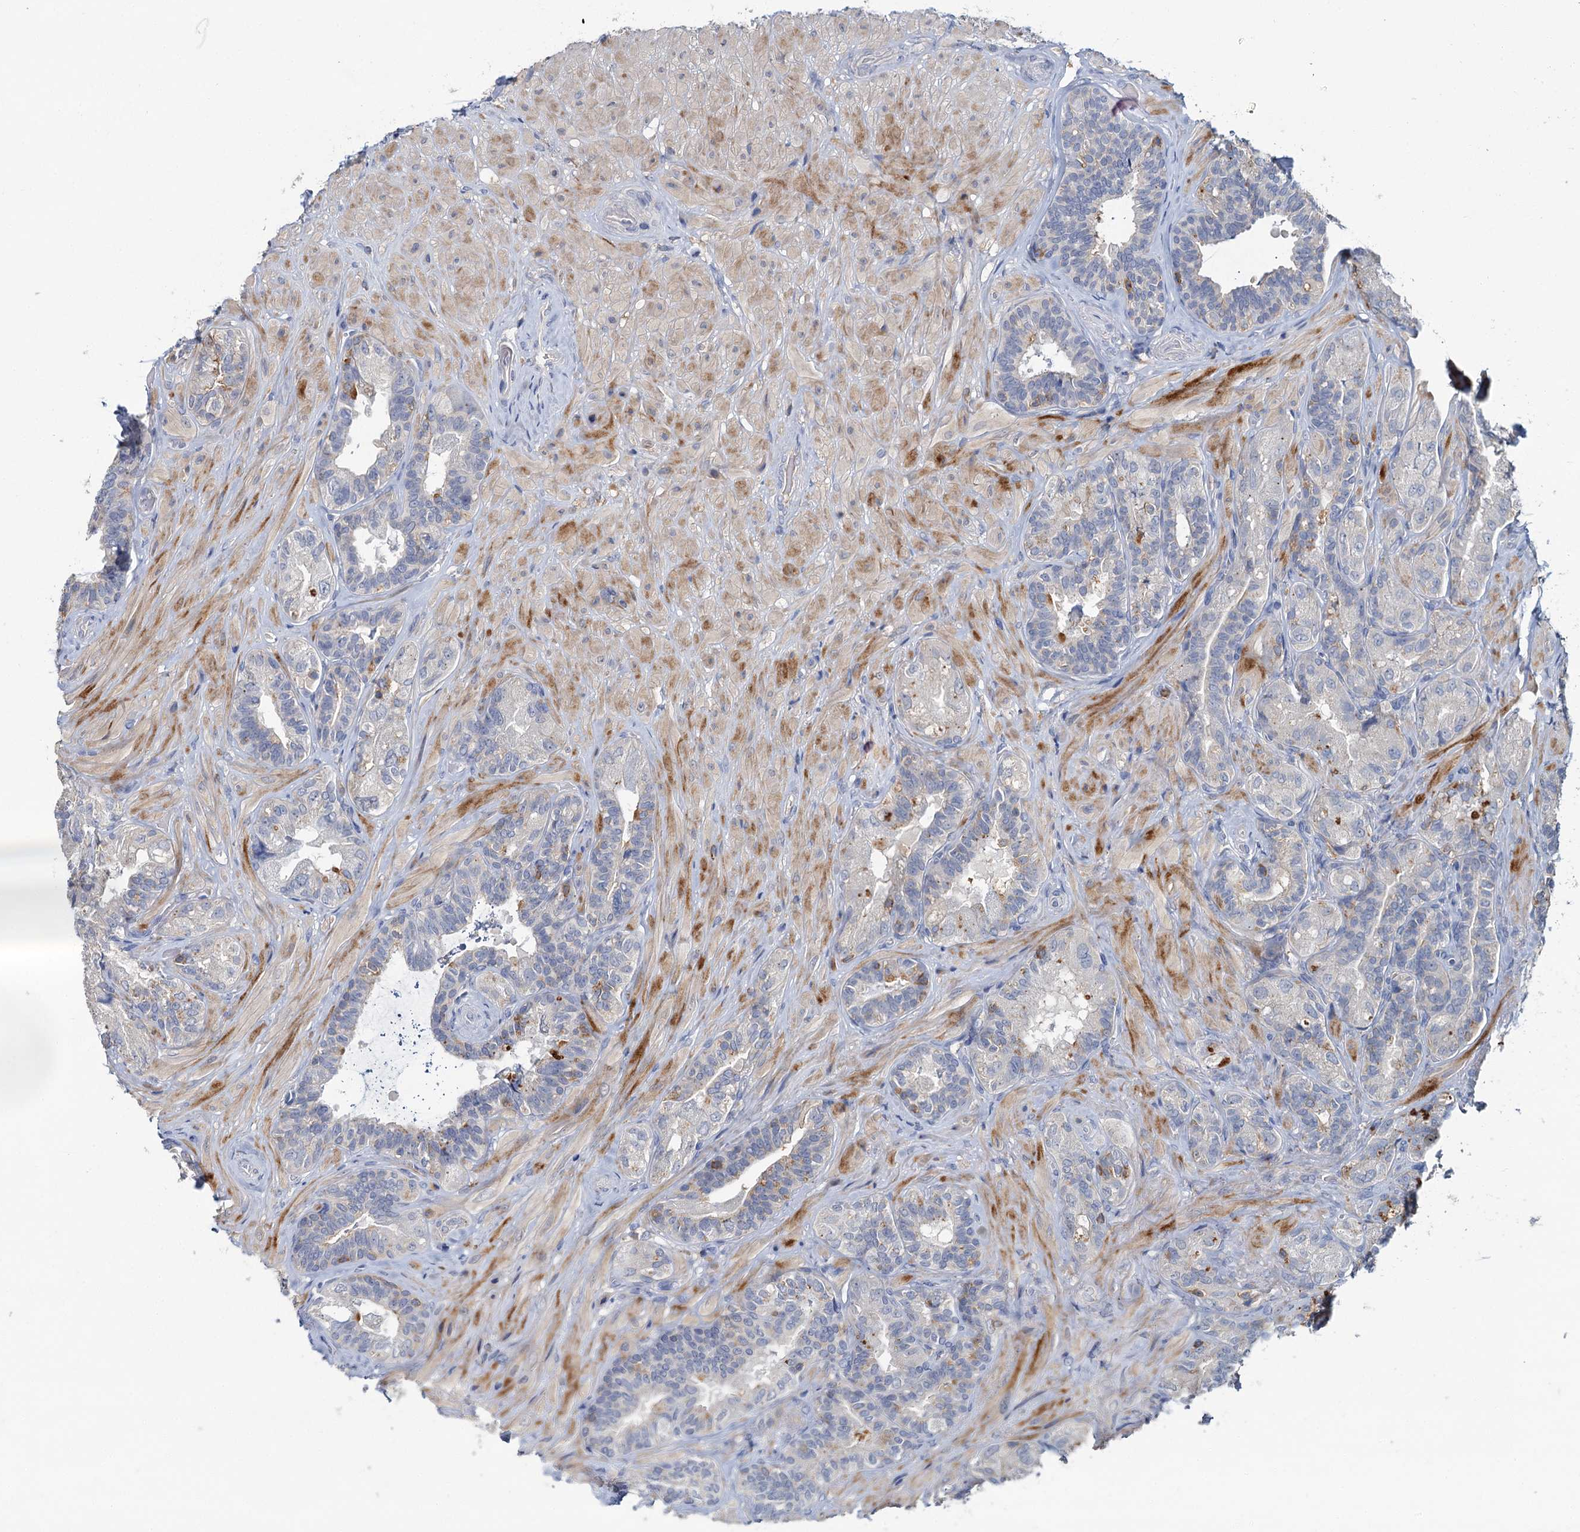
{"staining": {"intensity": "negative", "quantity": "none", "location": "none"}, "tissue": "seminal vesicle", "cell_type": "Glandular cells", "image_type": "normal", "snomed": [{"axis": "morphology", "description": "Normal tissue, NOS"}, {"axis": "topography", "description": "Prostate and seminal vesicle, NOS"}, {"axis": "topography", "description": "Prostate"}, {"axis": "topography", "description": "Seminal veicle"}], "caption": "Seminal vesicle stained for a protein using immunohistochemistry shows no positivity glandular cells.", "gene": "FGFR2", "patient": {"sex": "male", "age": 67}}